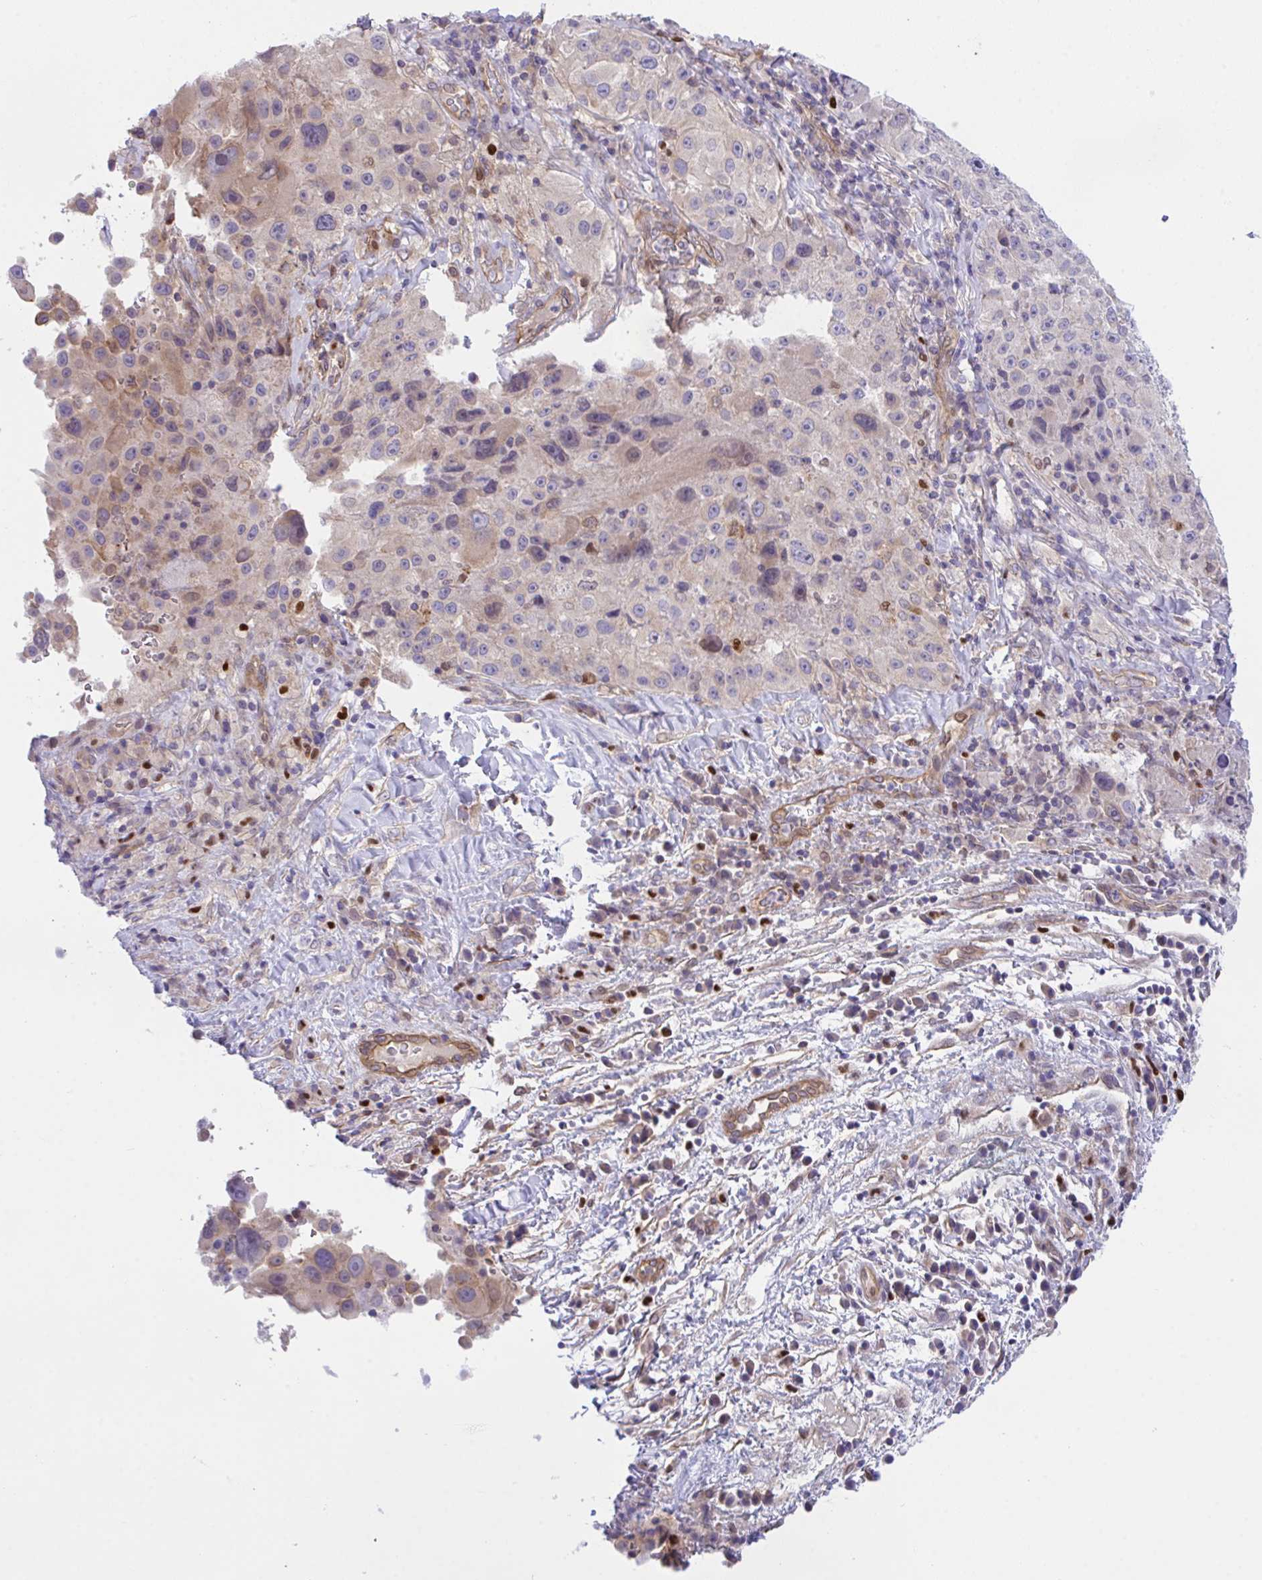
{"staining": {"intensity": "negative", "quantity": "none", "location": "none"}, "tissue": "melanoma", "cell_type": "Tumor cells", "image_type": "cancer", "snomed": [{"axis": "morphology", "description": "Malignant melanoma, Metastatic site"}, {"axis": "topography", "description": "Lymph node"}], "caption": "This photomicrograph is of malignant melanoma (metastatic site) stained with immunohistochemistry (IHC) to label a protein in brown with the nuclei are counter-stained blue. There is no expression in tumor cells. (Stains: DAB (3,3'-diaminobenzidine) immunohistochemistry with hematoxylin counter stain, Microscopy: brightfield microscopy at high magnification).", "gene": "ZBED3", "patient": {"sex": "male", "age": 62}}